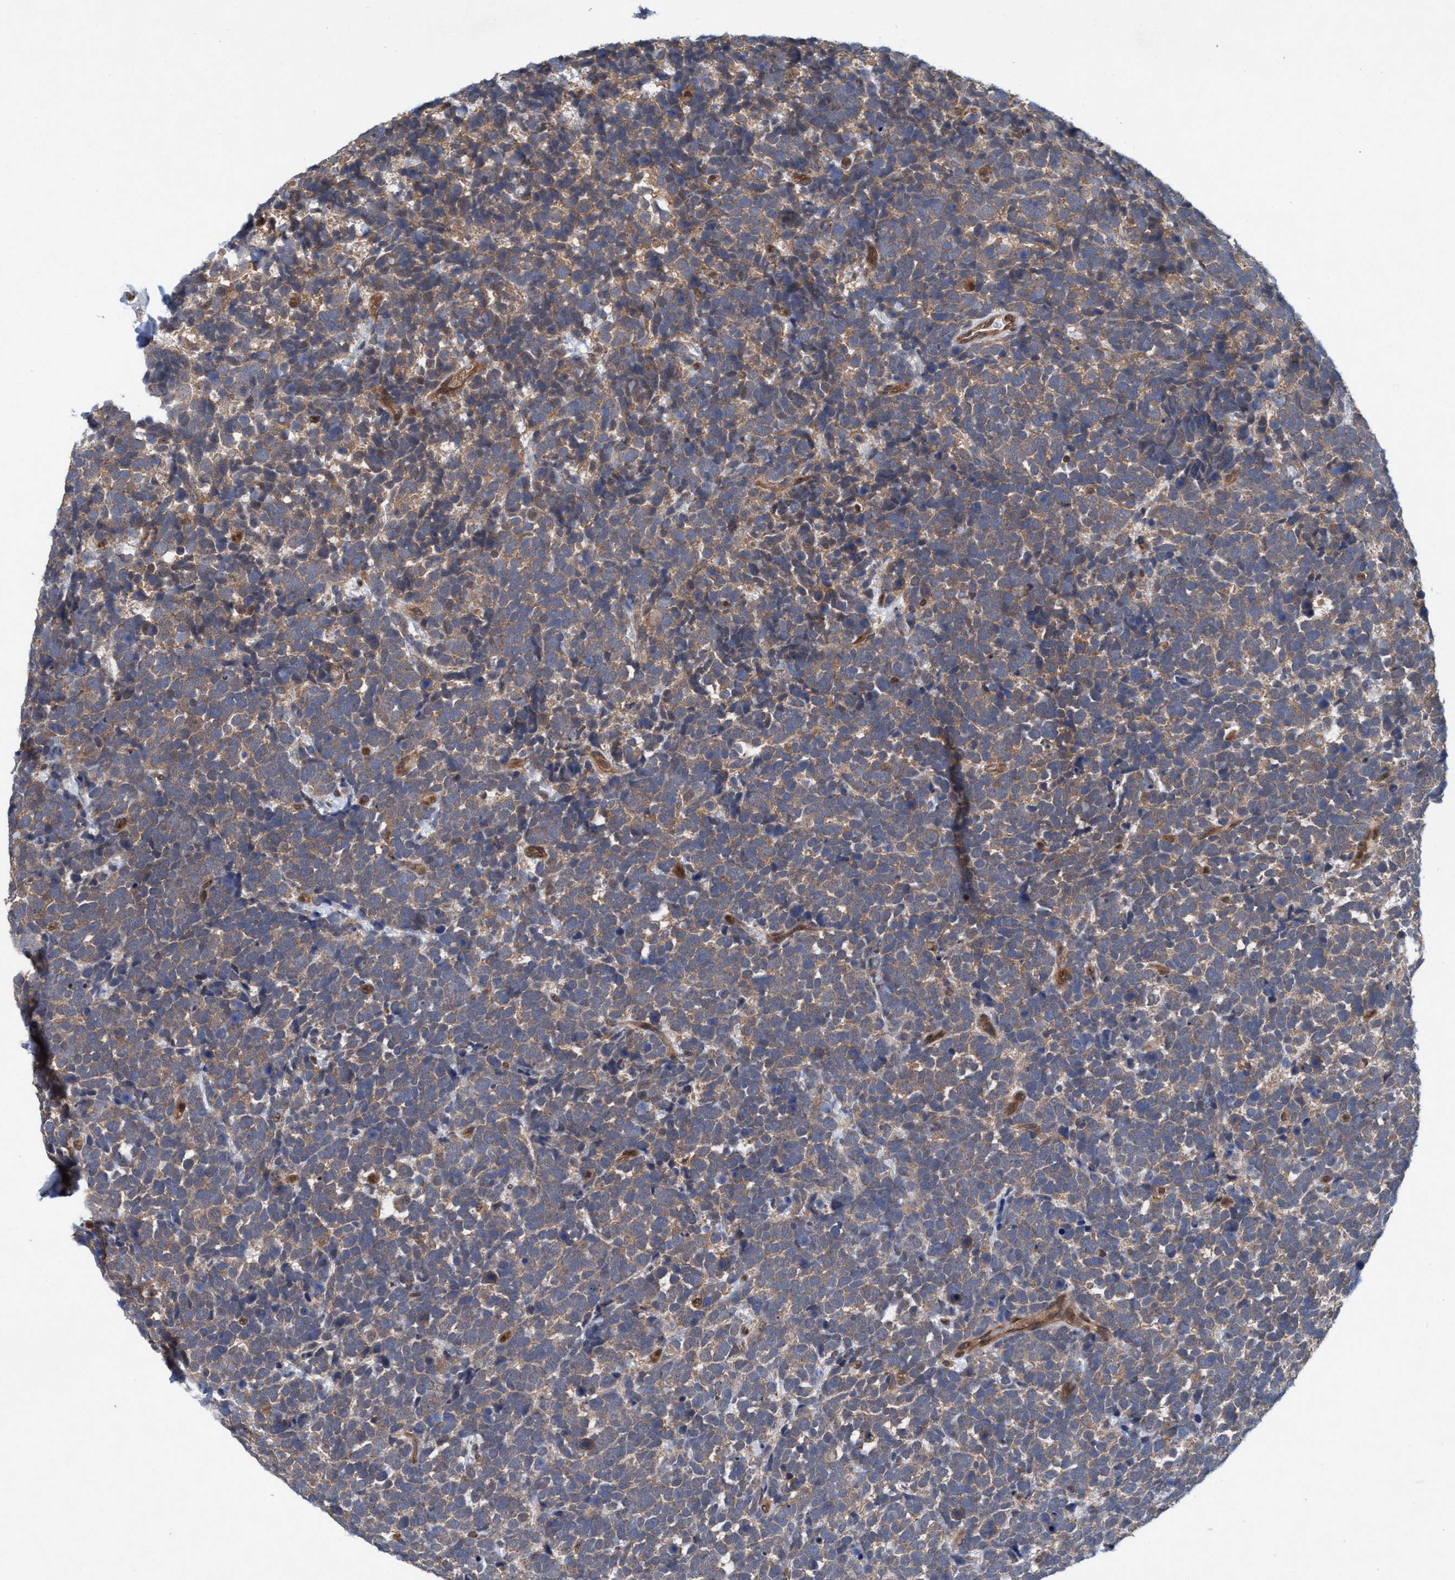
{"staining": {"intensity": "weak", "quantity": ">75%", "location": "cytoplasmic/membranous"}, "tissue": "urothelial cancer", "cell_type": "Tumor cells", "image_type": "cancer", "snomed": [{"axis": "morphology", "description": "Urothelial carcinoma, High grade"}, {"axis": "topography", "description": "Urinary bladder"}], "caption": "Immunohistochemistry (IHC) (DAB (3,3'-diaminobenzidine)) staining of urothelial cancer exhibits weak cytoplasmic/membranous protein staining in about >75% of tumor cells. Ihc stains the protein in brown and the nuclei are stained blue.", "gene": "TRIM65", "patient": {"sex": "female", "age": 82}}